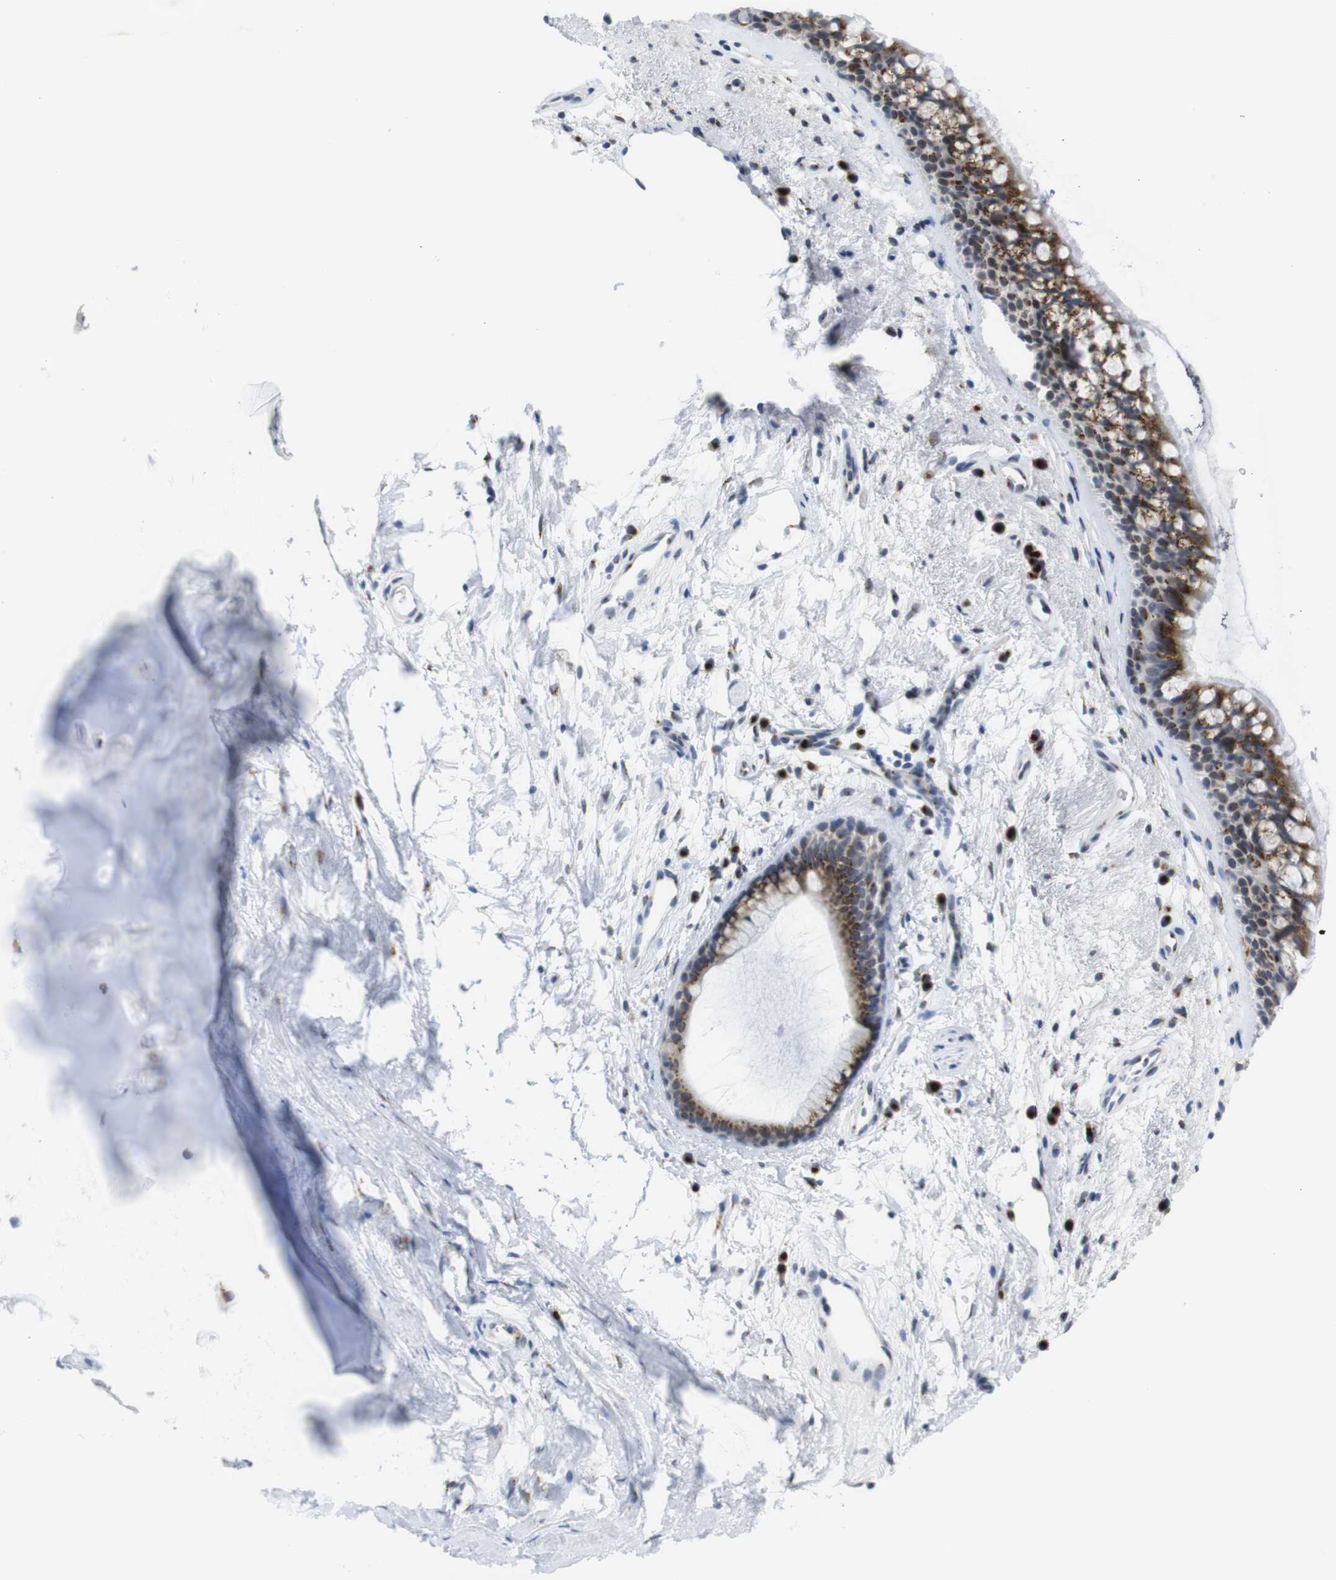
{"staining": {"intensity": "strong", "quantity": ">75%", "location": "cytoplasmic/membranous"}, "tissue": "bronchus", "cell_type": "Respiratory epithelial cells", "image_type": "normal", "snomed": [{"axis": "morphology", "description": "Normal tissue, NOS"}, {"axis": "topography", "description": "Bronchus"}], "caption": "This image demonstrates unremarkable bronchus stained with immunohistochemistry (IHC) to label a protein in brown. The cytoplasmic/membranous of respiratory epithelial cells show strong positivity for the protein. Nuclei are counter-stained blue.", "gene": "ERGIC3", "patient": {"sex": "female", "age": 54}}